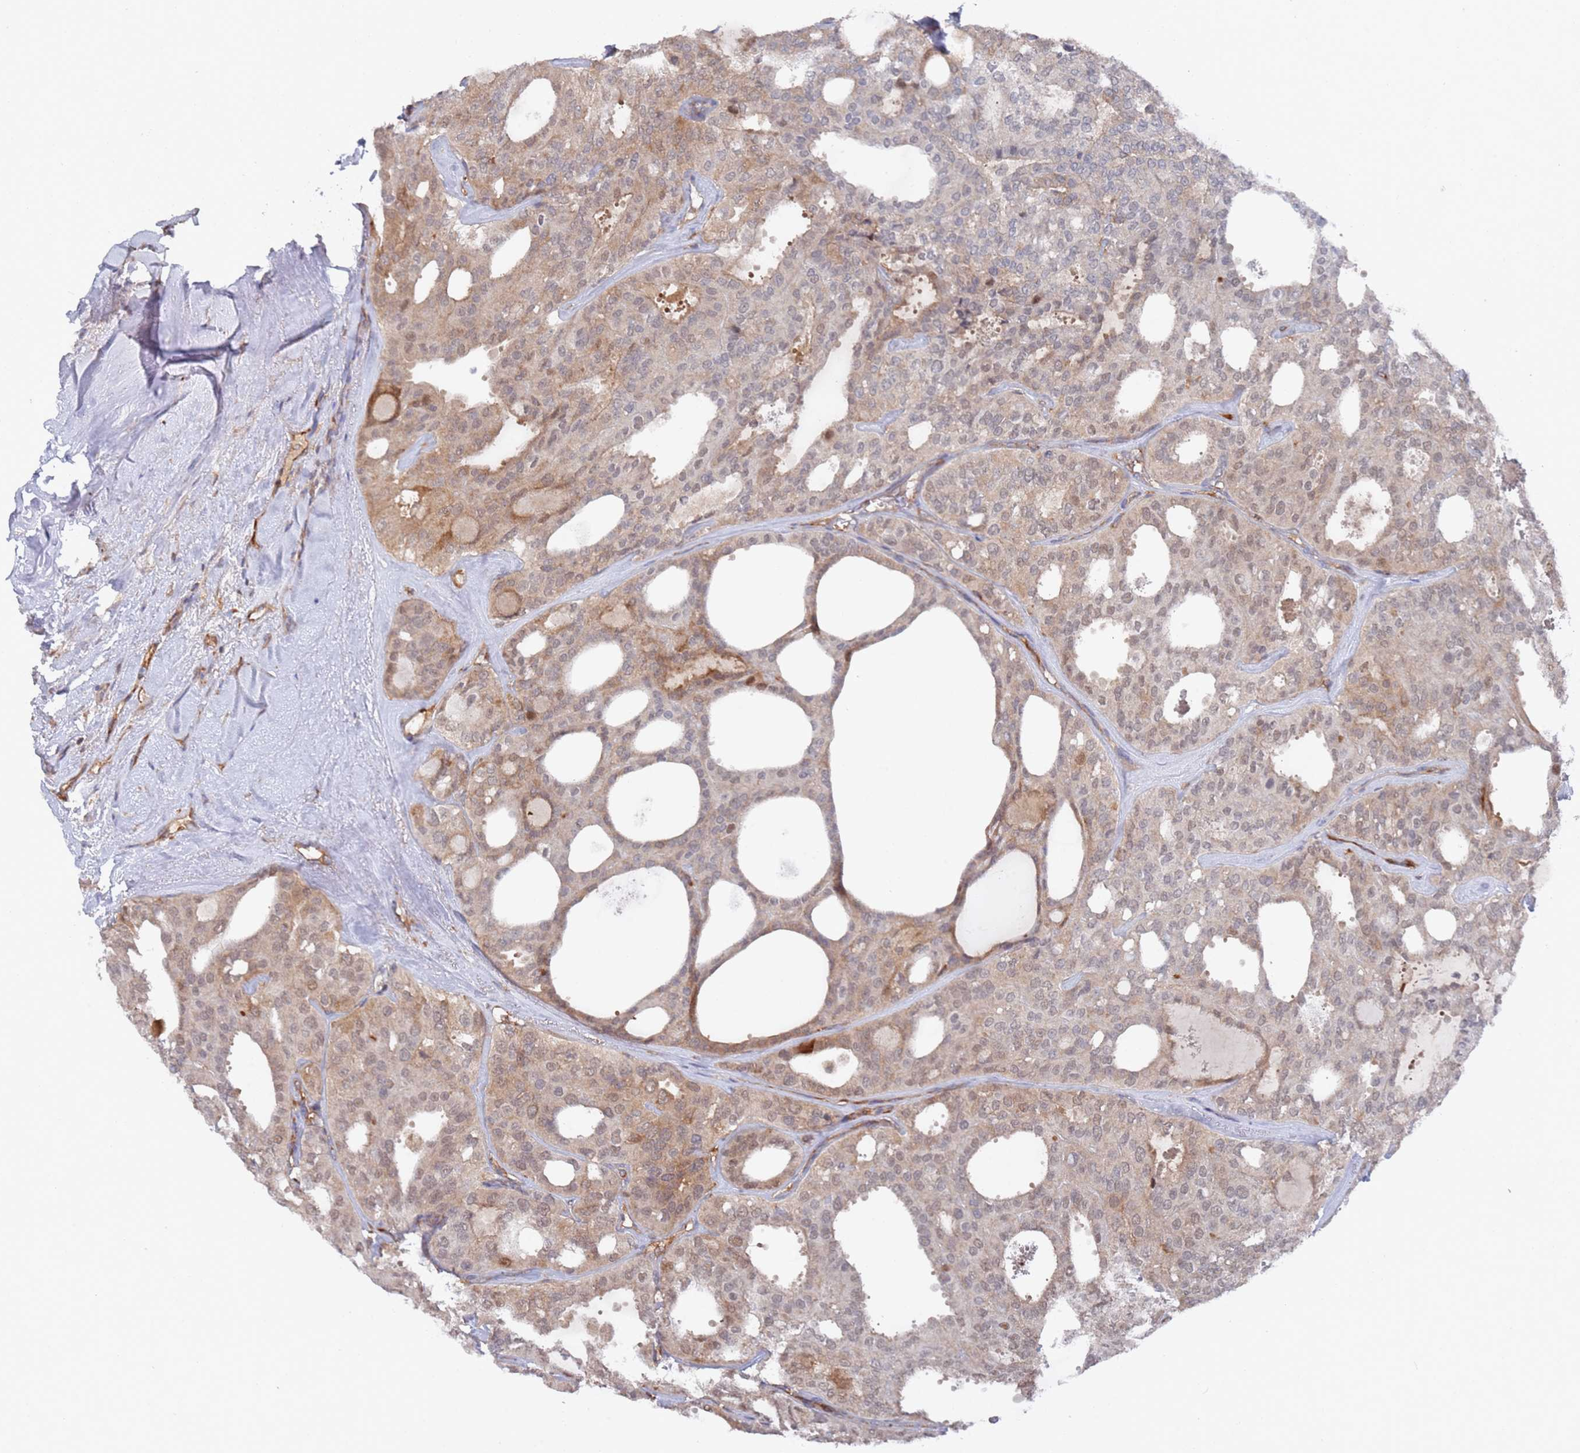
{"staining": {"intensity": "weak", "quantity": "<25%", "location": "cytoplasmic/membranous,nuclear"}, "tissue": "thyroid cancer", "cell_type": "Tumor cells", "image_type": "cancer", "snomed": [{"axis": "morphology", "description": "Follicular adenoma carcinoma, NOS"}, {"axis": "topography", "description": "Thyroid gland"}], "caption": "The immunohistochemistry histopathology image has no significant expression in tumor cells of thyroid cancer tissue.", "gene": "DDX60", "patient": {"sex": "male", "age": 75}}